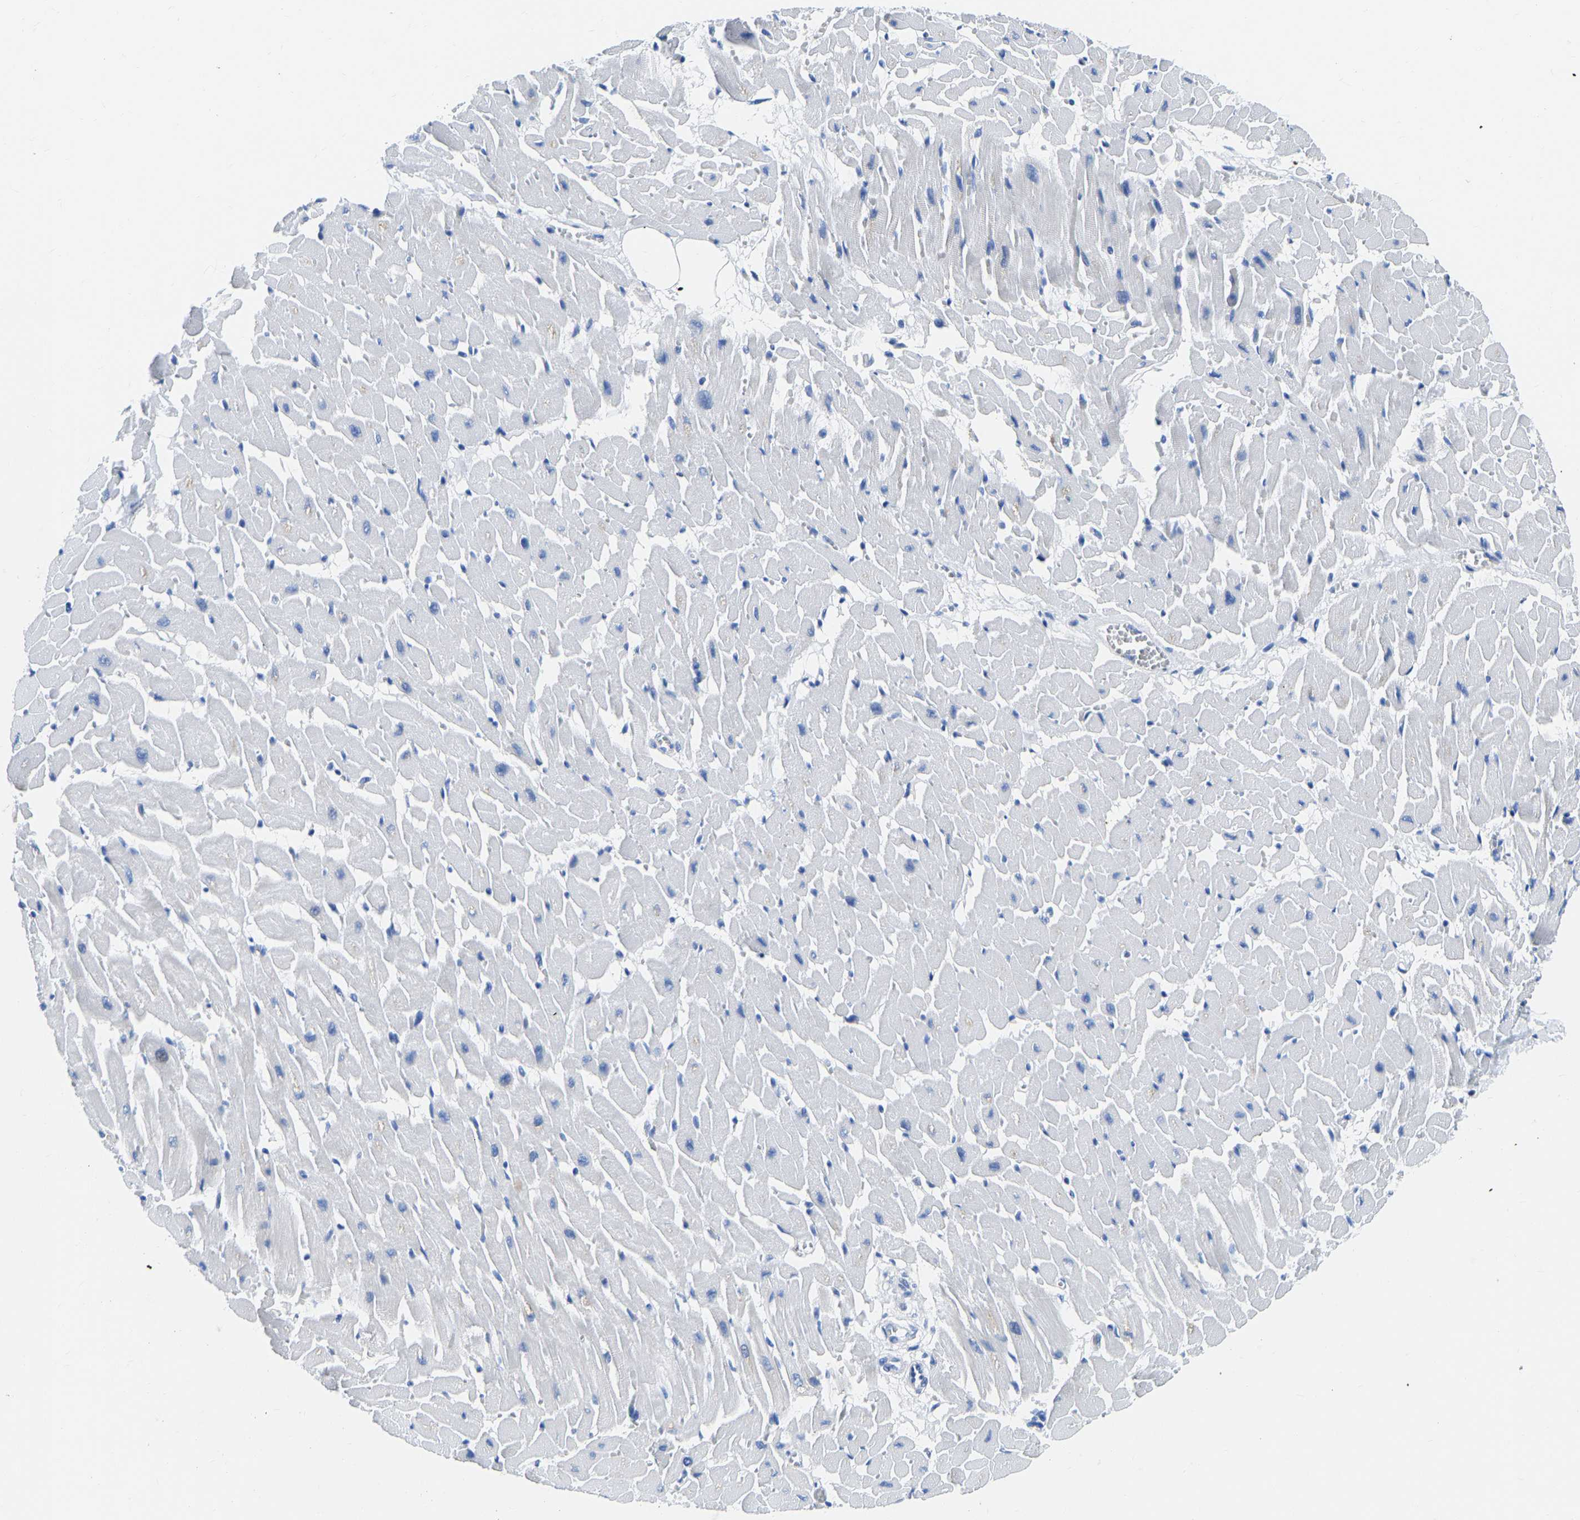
{"staining": {"intensity": "negative", "quantity": "none", "location": "none"}, "tissue": "heart muscle", "cell_type": "Cardiomyocytes", "image_type": "normal", "snomed": [{"axis": "morphology", "description": "Normal tissue, NOS"}, {"axis": "topography", "description": "Heart"}], "caption": "DAB (3,3'-diaminobenzidine) immunohistochemical staining of benign human heart muscle reveals no significant expression in cardiomyocytes.", "gene": "TCF7", "patient": {"sex": "female", "age": 19}}